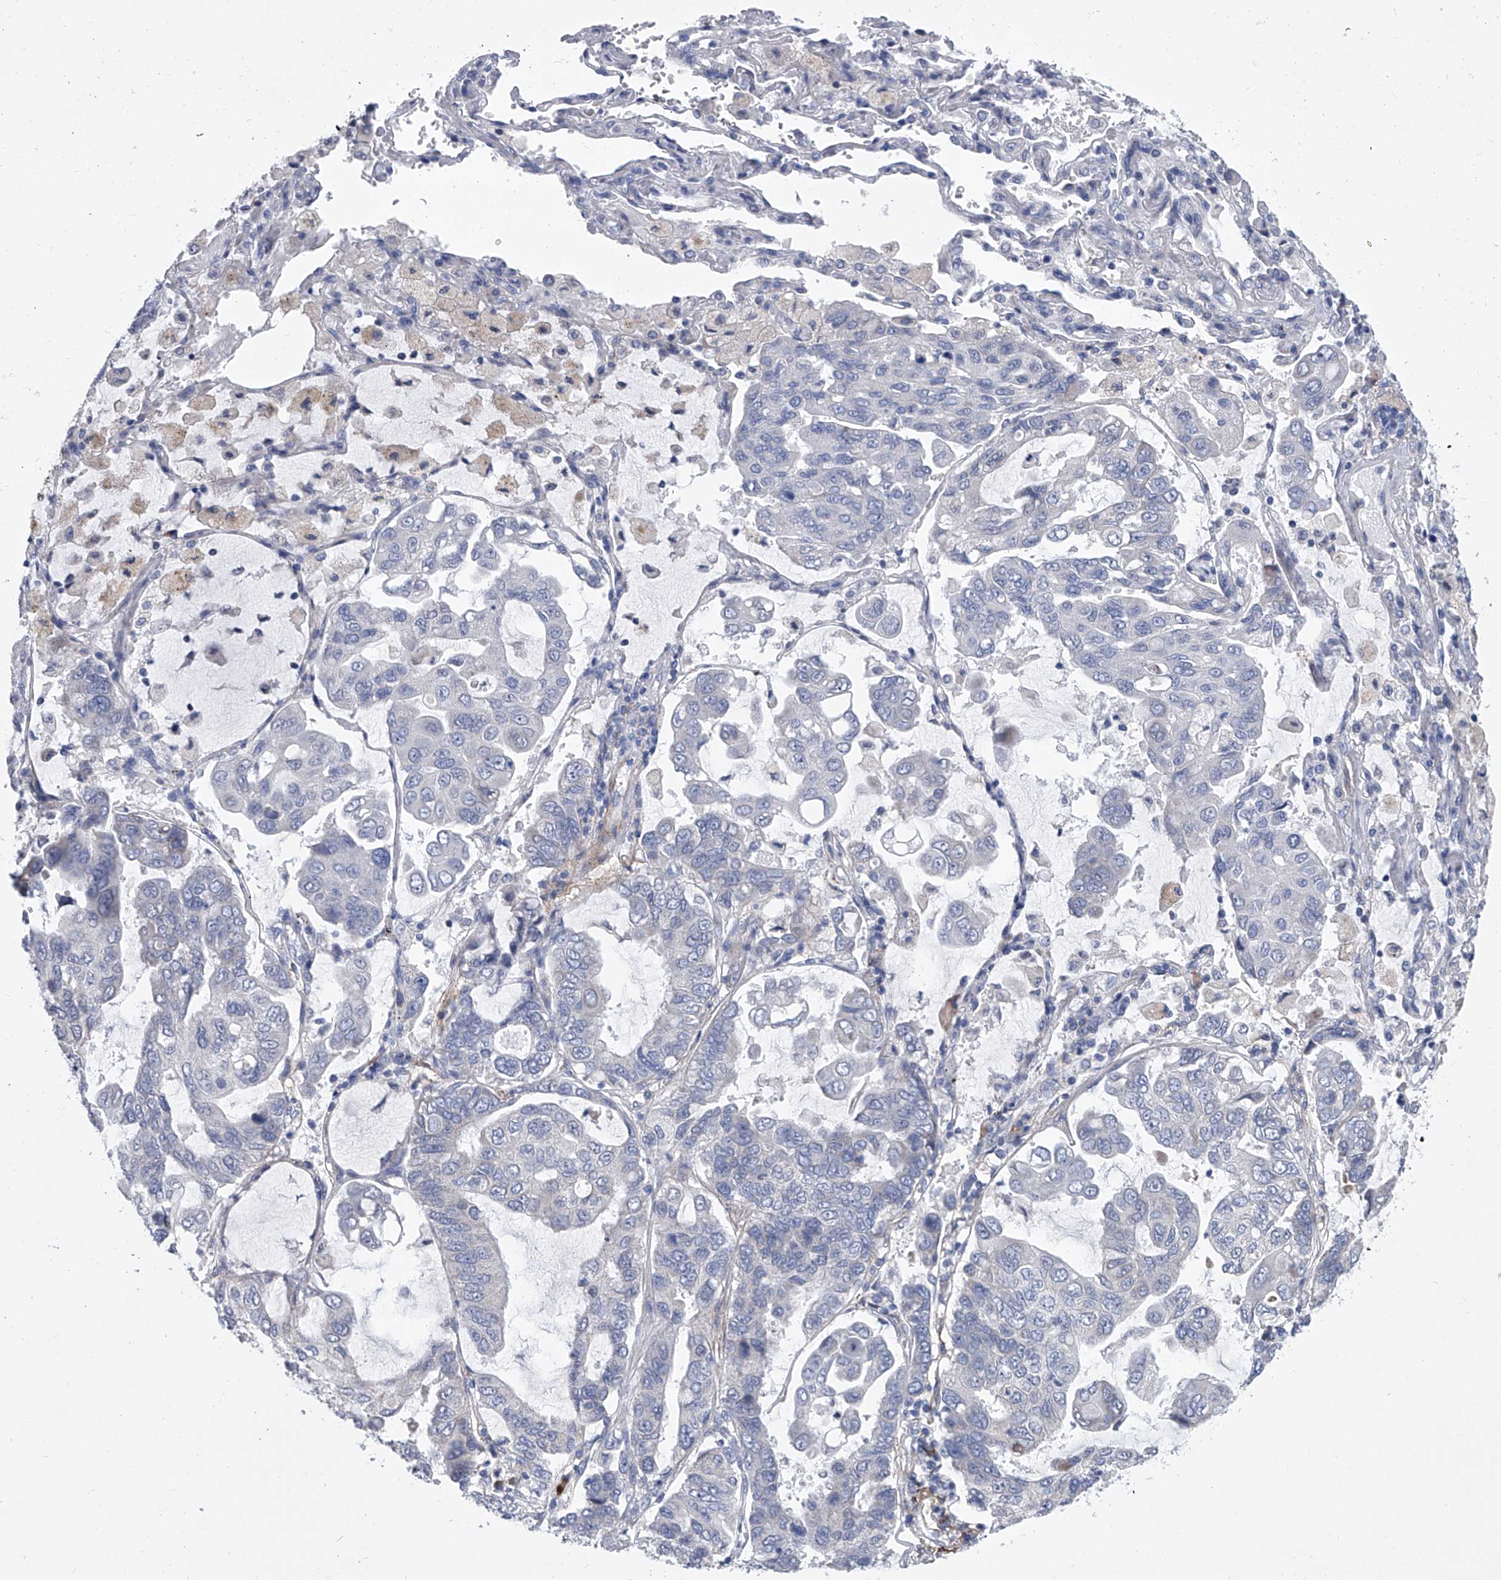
{"staining": {"intensity": "negative", "quantity": "none", "location": "none"}, "tissue": "lung cancer", "cell_type": "Tumor cells", "image_type": "cancer", "snomed": [{"axis": "morphology", "description": "Adenocarcinoma, NOS"}, {"axis": "topography", "description": "Lung"}], "caption": "IHC of human adenocarcinoma (lung) reveals no expression in tumor cells.", "gene": "ALG14", "patient": {"sex": "male", "age": 64}}